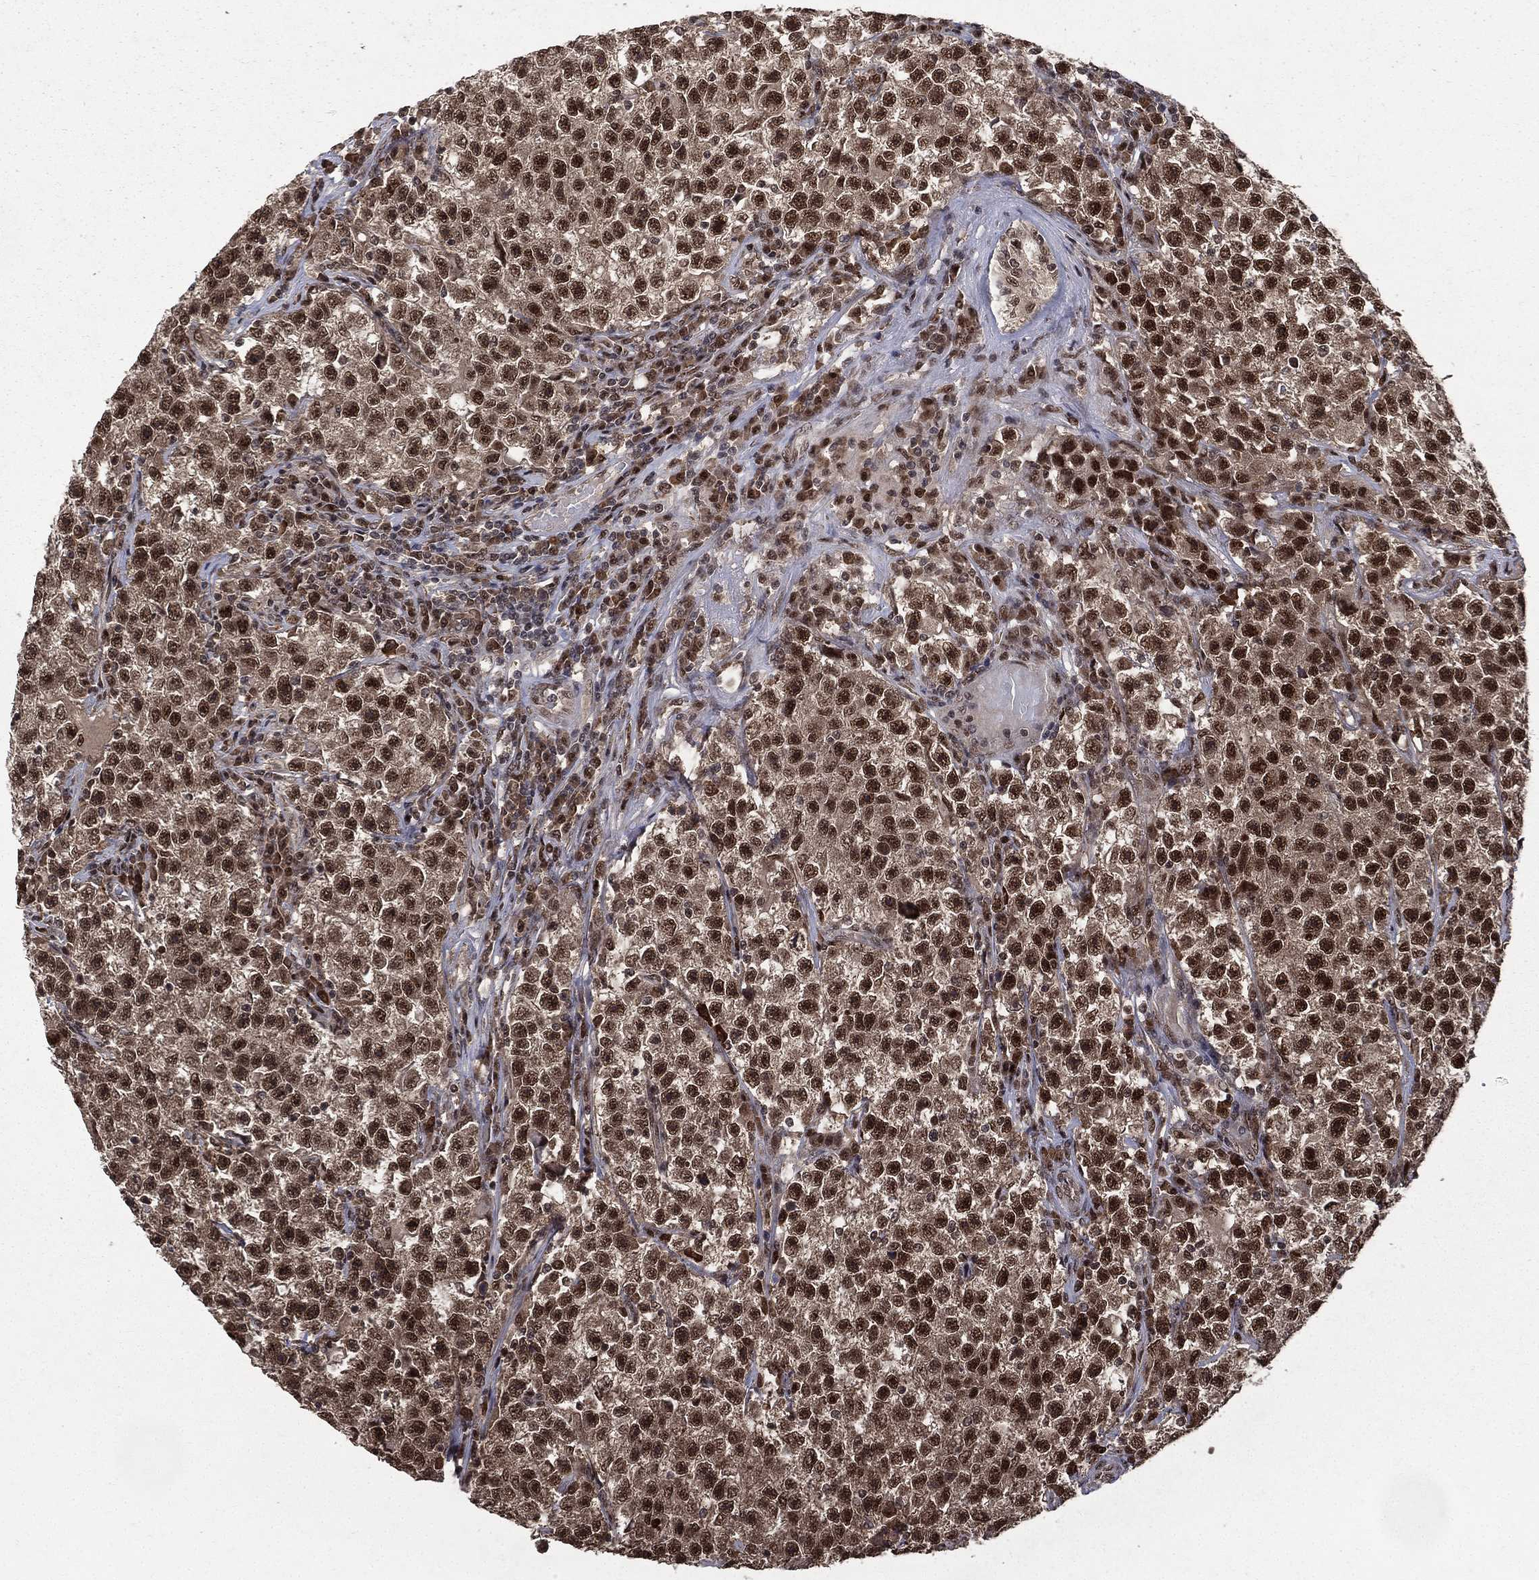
{"staining": {"intensity": "strong", "quantity": "25%-75%", "location": "nuclear"}, "tissue": "testis cancer", "cell_type": "Tumor cells", "image_type": "cancer", "snomed": [{"axis": "morphology", "description": "Seminoma, NOS"}, {"axis": "topography", "description": "Testis"}], "caption": "Immunohistochemical staining of testis cancer reveals high levels of strong nuclear positivity in approximately 25%-75% of tumor cells.", "gene": "JMJD6", "patient": {"sex": "male", "age": 22}}